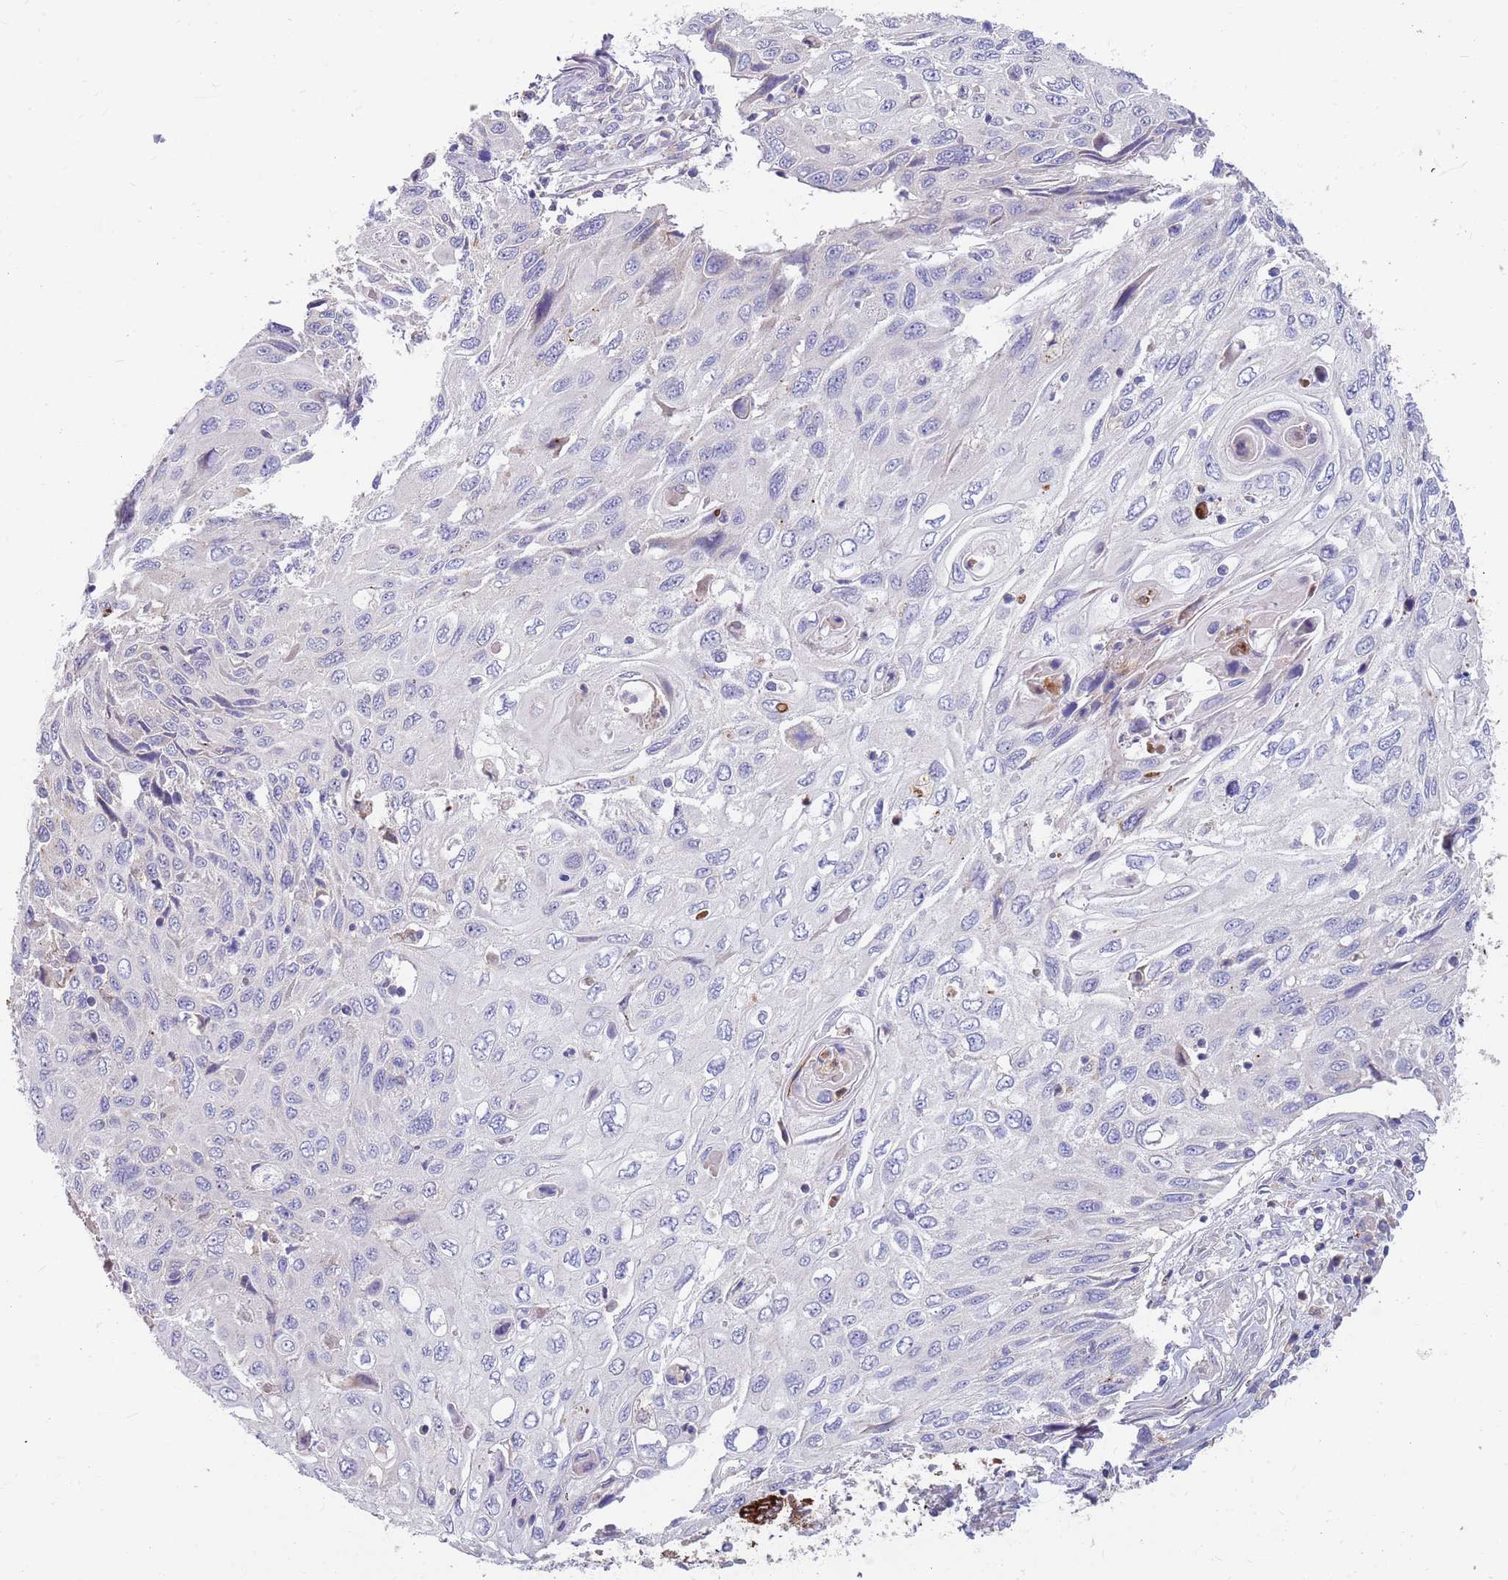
{"staining": {"intensity": "negative", "quantity": "none", "location": "none"}, "tissue": "cervical cancer", "cell_type": "Tumor cells", "image_type": "cancer", "snomed": [{"axis": "morphology", "description": "Squamous cell carcinoma, NOS"}, {"axis": "topography", "description": "Cervix"}], "caption": "Protein analysis of cervical cancer (squamous cell carcinoma) shows no significant positivity in tumor cells. Brightfield microscopy of IHC stained with DAB (3,3'-diaminobenzidine) (brown) and hematoxylin (blue), captured at high magnification.", "gene": "BORCS5", "patient": {"sex": "female", "age": 70}}